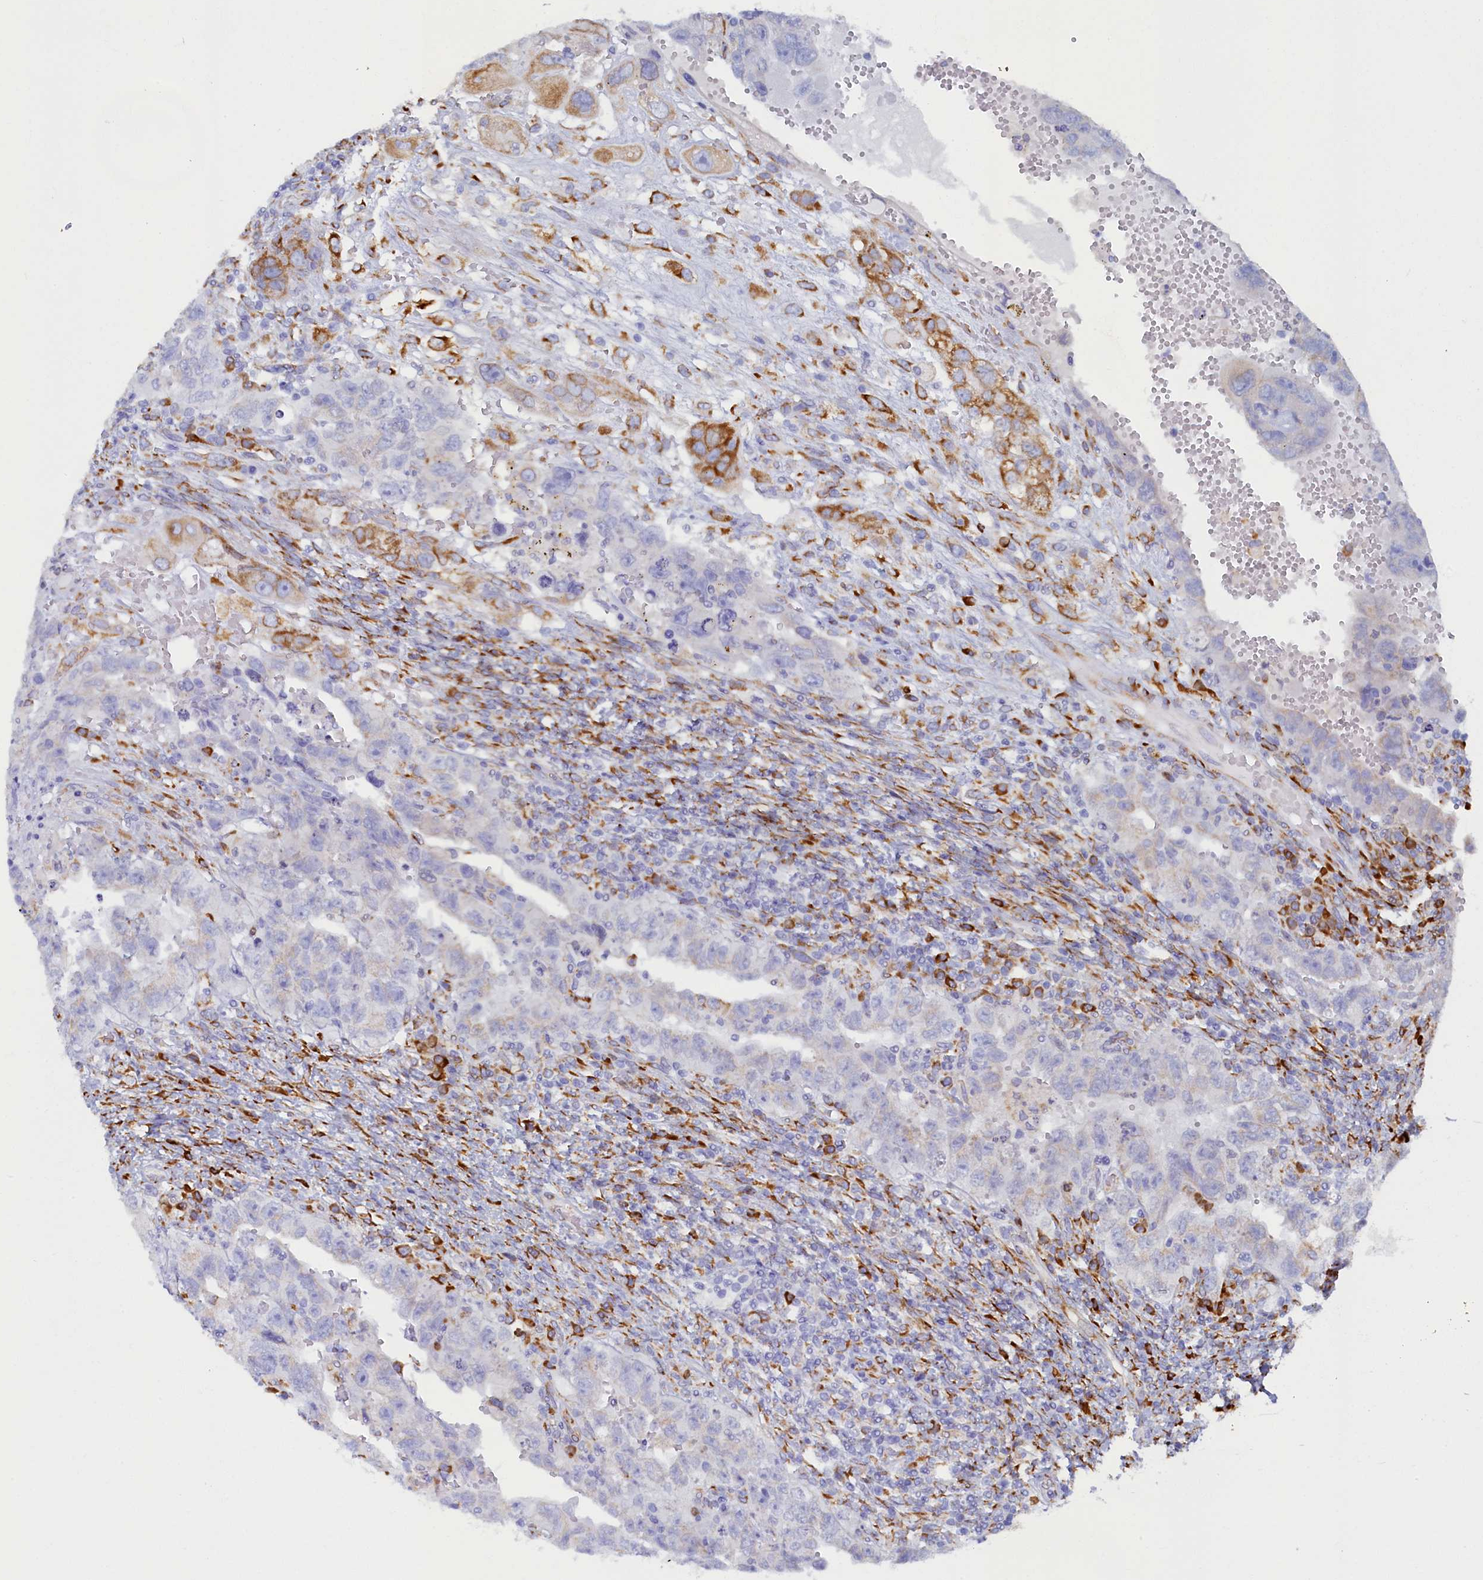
{"staining": {"intensity": "negative", "quantity": "none", "location": "none"}, "tissue": "testis cancer", "cell_type": "Tumor cells", "image_type": "cancer", "snomed": [{"axis": "morphology", "description": "Carcinoma, Embryonal, NOS"}, {"axis": "topography", "description": "Testis"}], "caption": "Tumor cells show no significant staining in embryonal carcinoma (testis).", "gene": "TMEM18", "patient": {"sex": "male", "age": 26}}